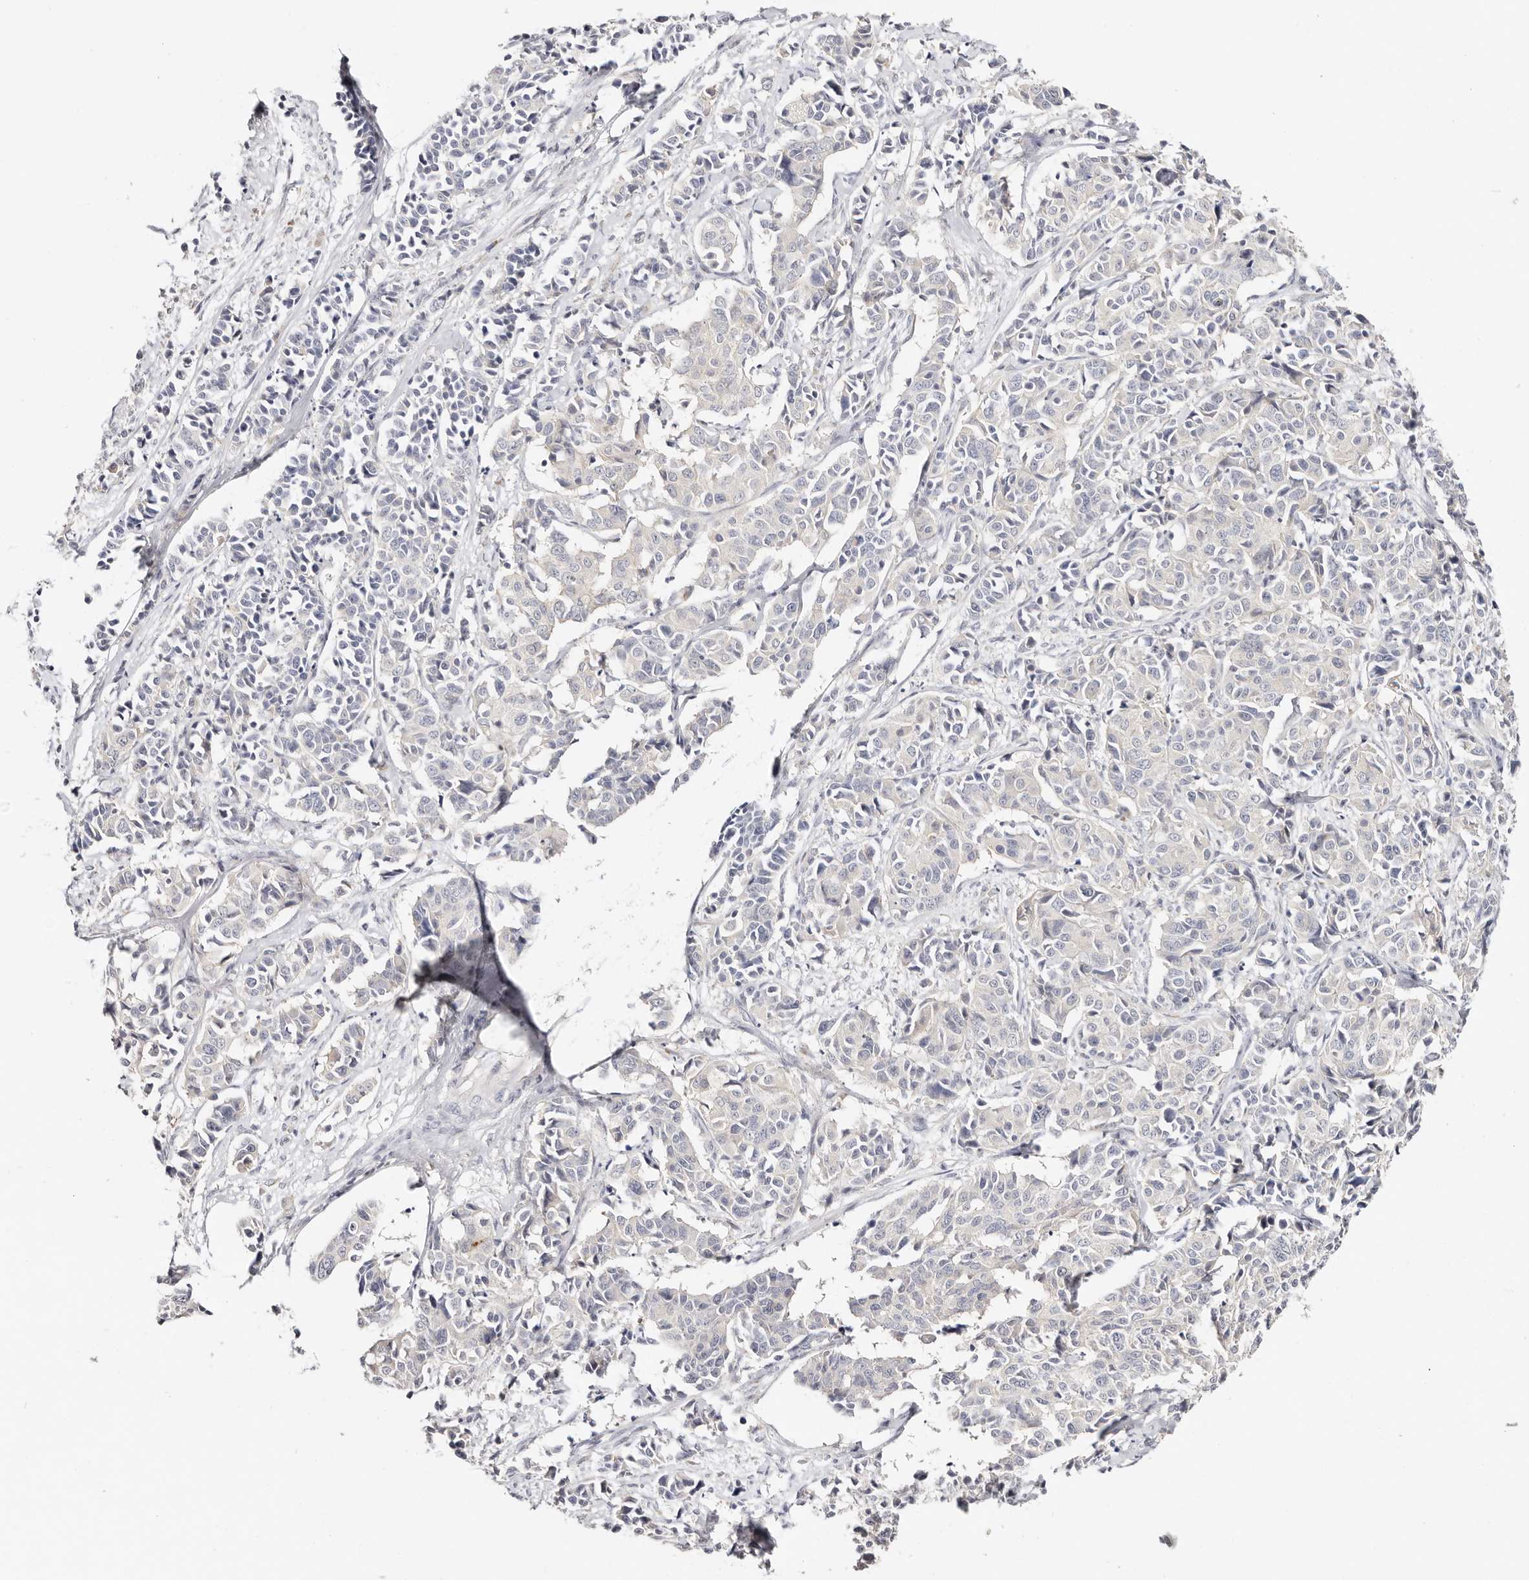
{"staining": {"intensity": "negative", "quantity": "none", "location": "none"}, "tissue": "cervical cancer", "cell_type": "Tumor cells", "image_type": "cancer", "snomed": [{"axis": "morphology", "description": "Normal tissue, NOS"}, {"axis": "morphology", "description": "Squamous cell carcinoma, NOS"}, {"axis": "topography", "description": "Cervix"}], "caption": "The histopathology image reveals no significant positivity in tumor cells of cervical cancer (squamous cell carcinoma). (DAB IHC with hematoxylin counter stain).", "gene": "DNASE1", "patient": {"sex": "female", "age": 35}}